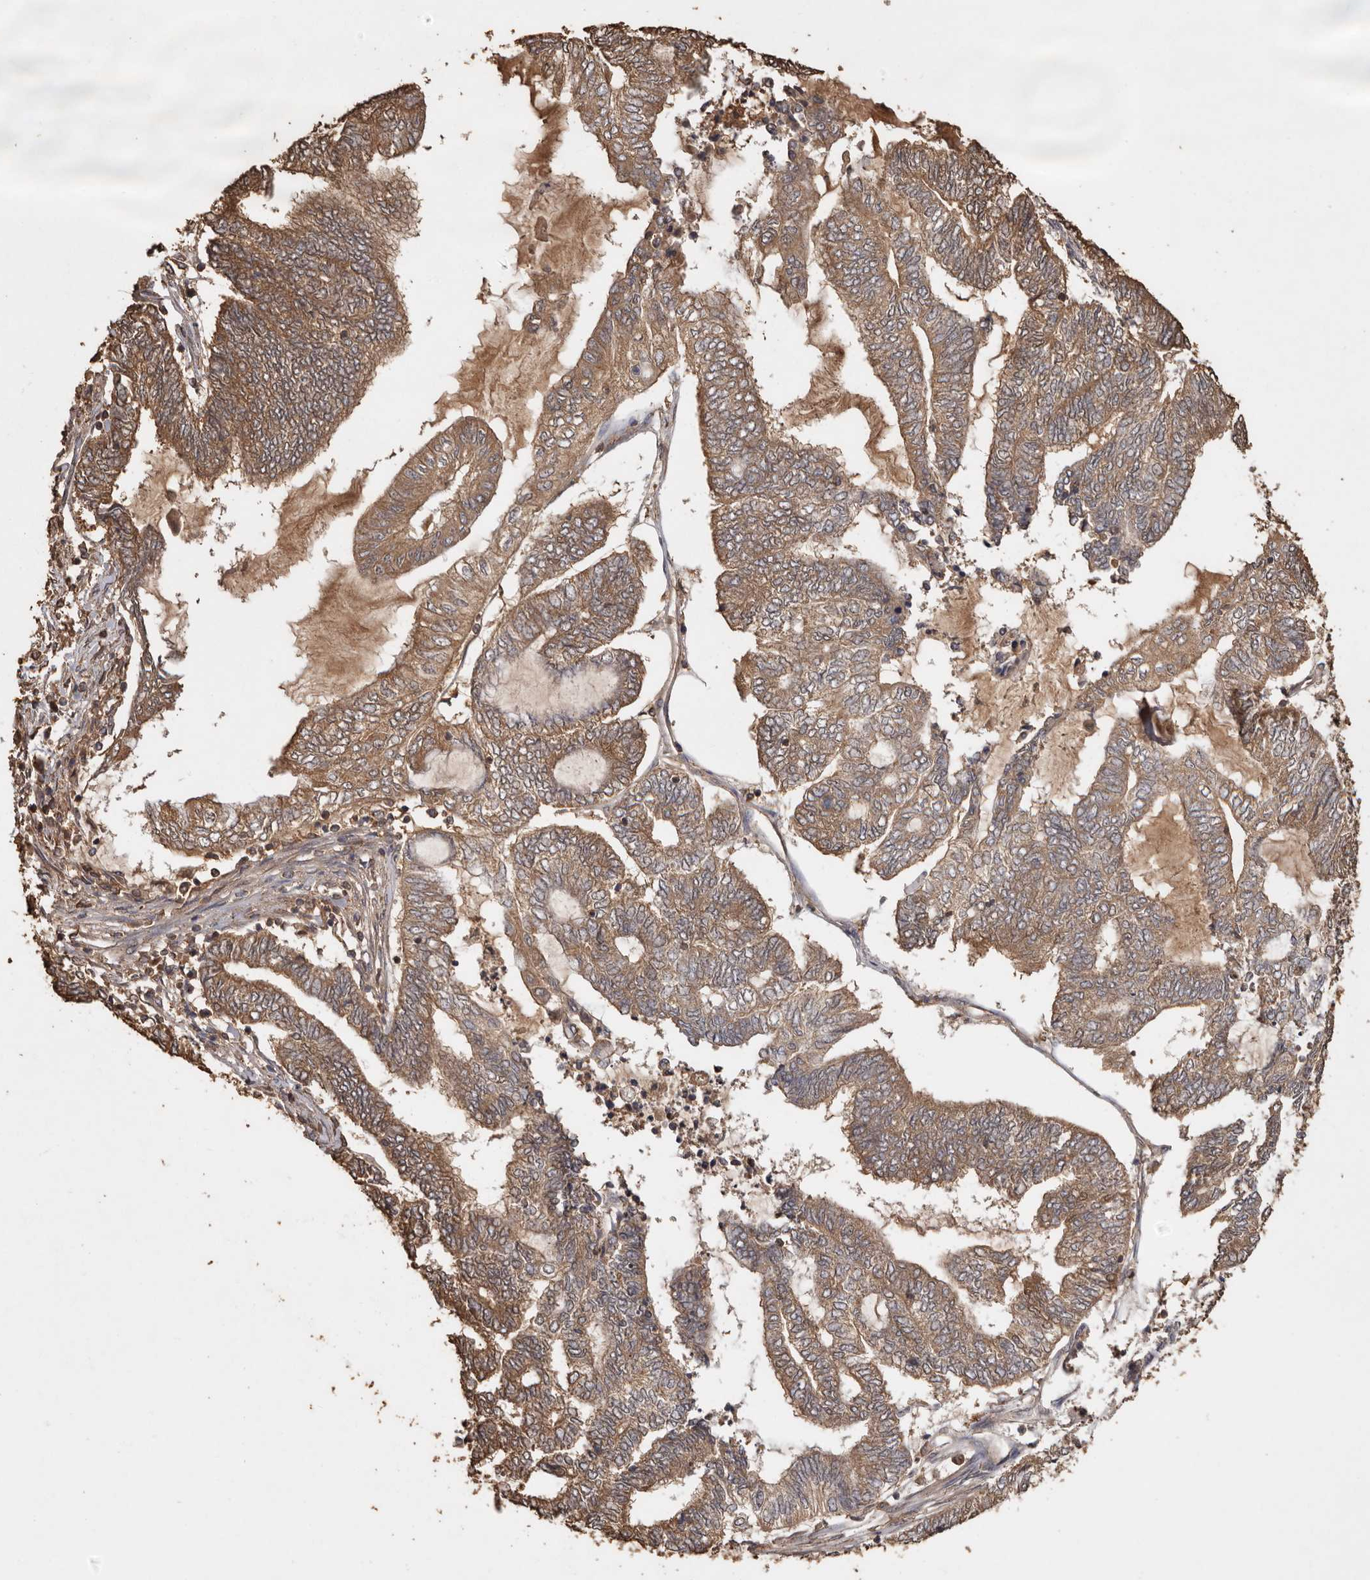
{"staining": {"intensity": "moderate", "quantity": ">75%", "location": "cytoplasmic/membranous"}, "tissue": "endometrial cancer", "cell_type": "Tumor cells", "image_type": "cancer", "snomed": [{"axis": "morphology", "description": "Adenocarcinoma, NOS"}, {"axis": "topography", "description": "Uterus"}, {"axis": "topography", "description": "Endometrium"}], "caption": "Protein staining by immunohistochemistry (IHC) demonstrates moderate cytoplasmic/membranous staining in about >75% of tumor cells in adenocarcinoma (endometrial).", "gene": "RWDD1", "patient": {"sex": "female", "age": 70}}